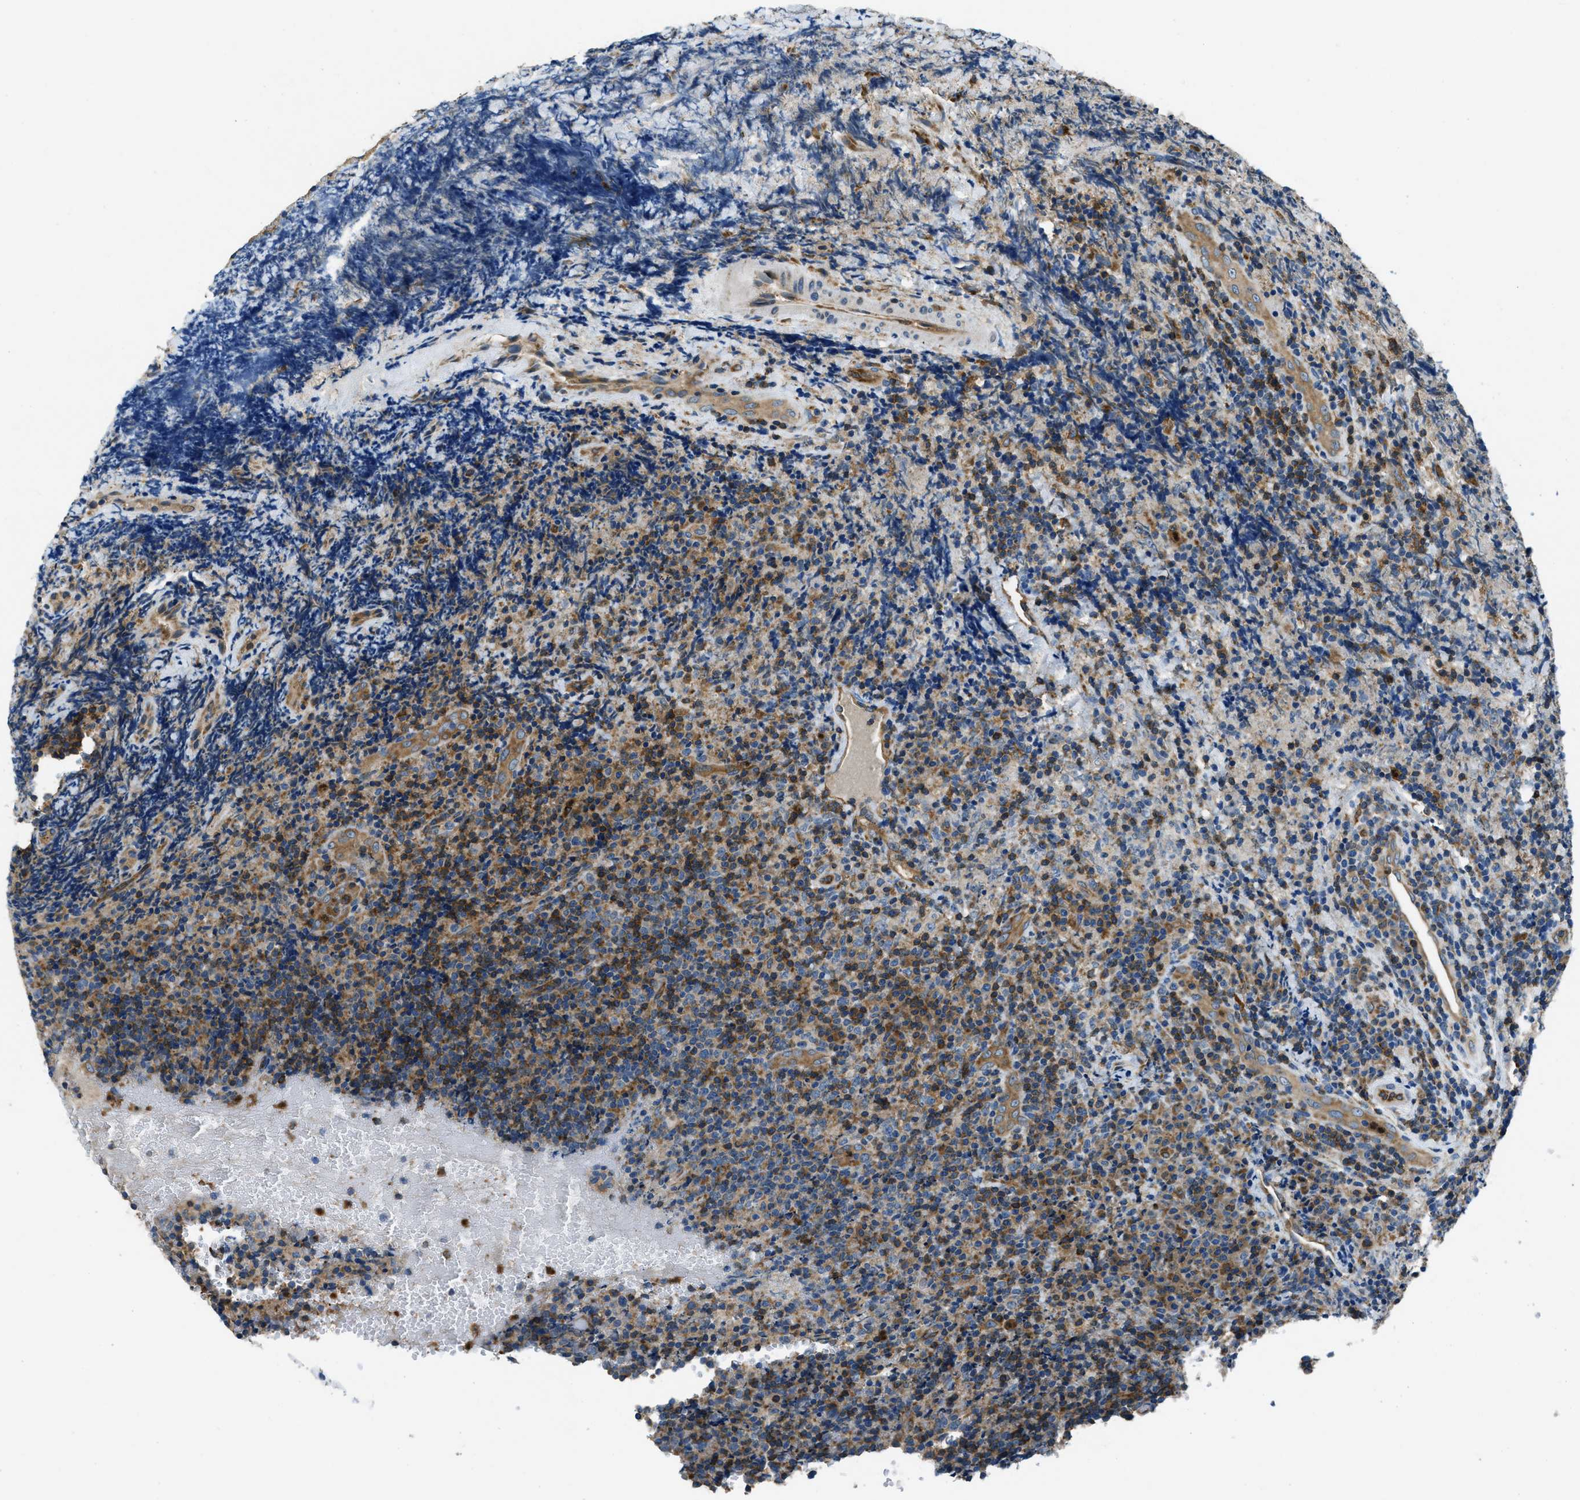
{"staining": {"intensity": "moderate", "quantity": "<25%", "location": "cytoplasmic/membranous"}, "tissue": "lymphoma", "cell_type": "Tumor cells", "image_type": "cancer", "snomed": [{"axis": "morphology", "description": "Malignant lymphoma, non-Hodgkin's type, High grade"}, {"axis": "topography", "description": "Tonsil"}], "caption": "High-grade malignant lymphoma, non-Hodgkin's type stained with DAB immunohistochemistry (IHC) reveals low levels of moderate cytoplasmic/membranous positivity in approximately <25% of tumor cells.", "gene": "GIMAP8", "patient": {"sex": "female", "age": 36}}